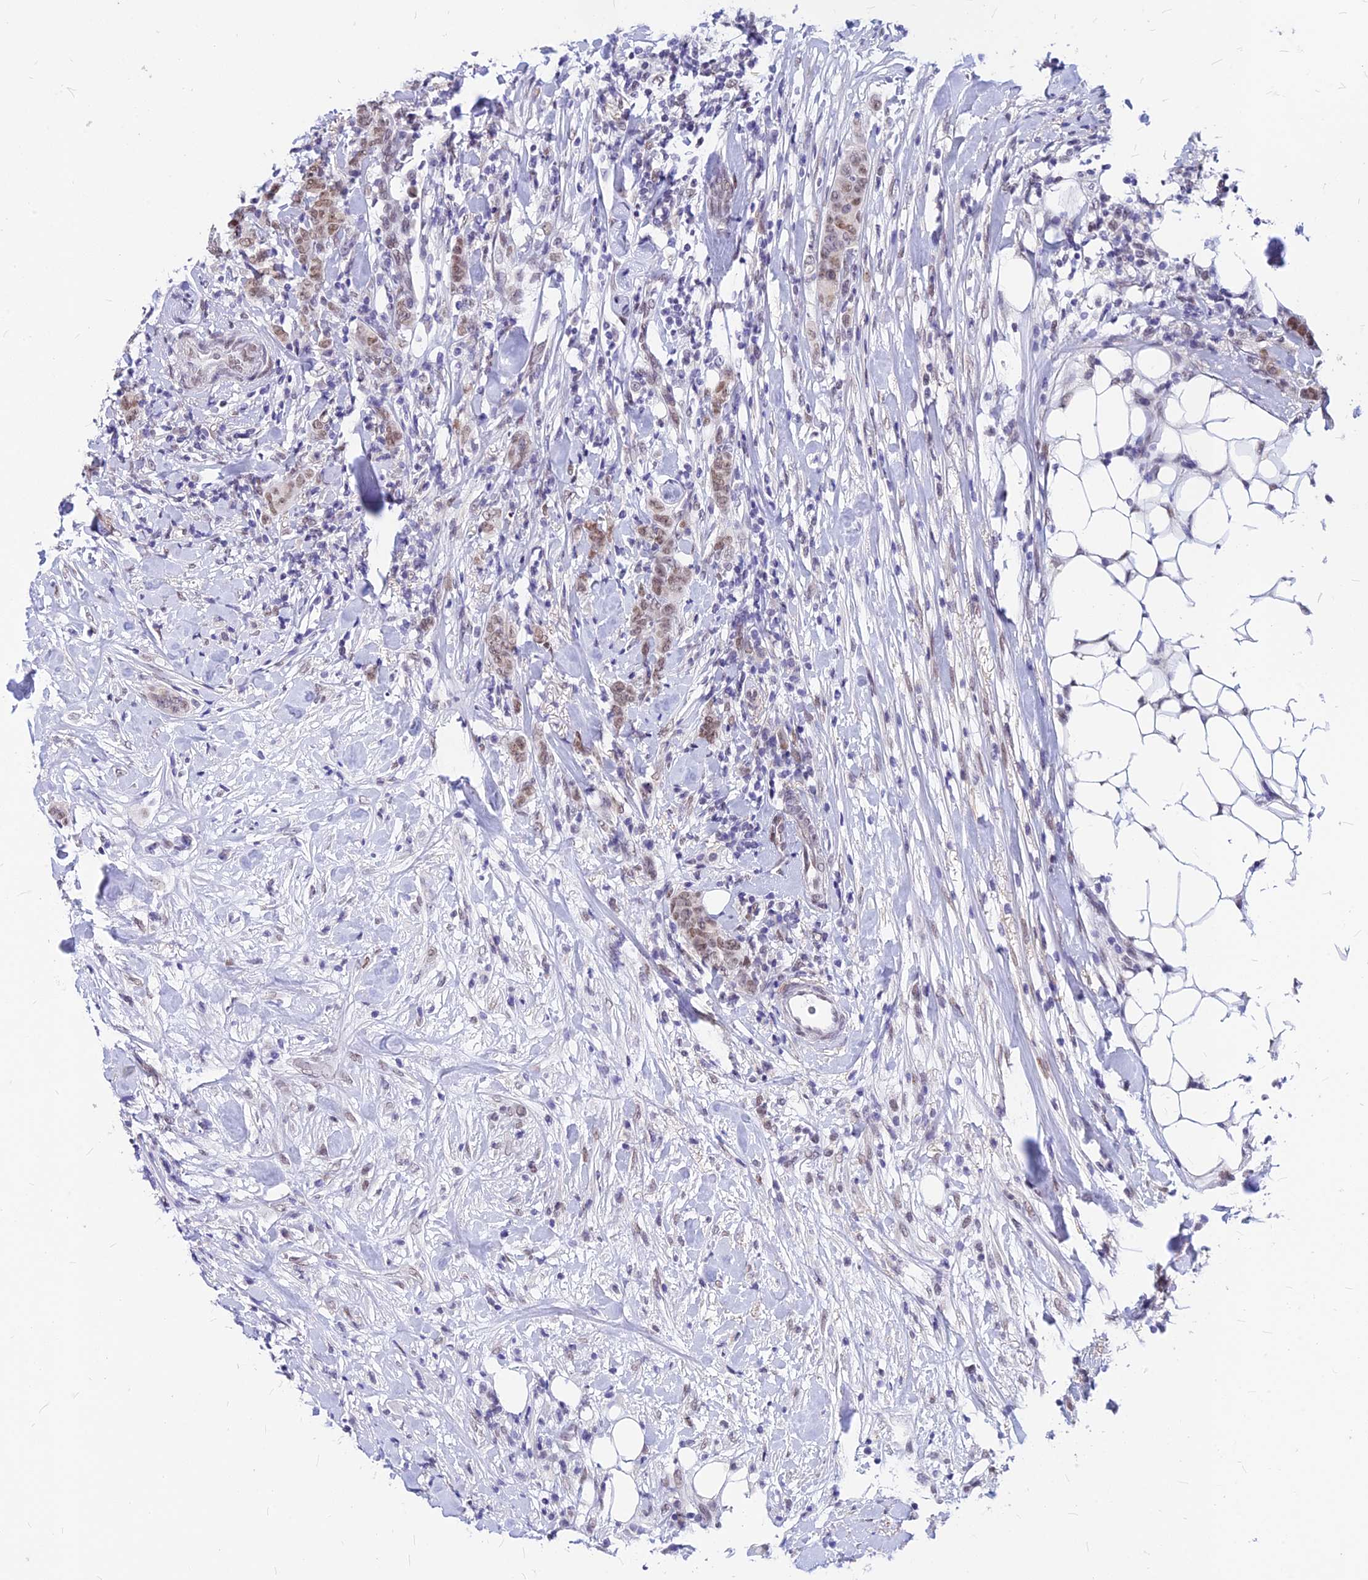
{"staining": {"intensity": "moderate", "quantity": ">75%", "location": "nuclear"}, "tissue": "breast cancer", "cell_type": "Tumor cells", "image_type": "cancer", "snomed": [{"axis": "morphology", "description": "Duct carcinoma"}, {"axis": "topography", "description": "Breast"}], "caption": "IHC staining of breast cancer (invasive ductal carcinoma), which displays medium levels of moderate nuclear positivity in about >75% of tumor cells indicating moderate nuclear protein staining. The staining was performed using DAB (3,3'-diaminobenzidine) (brown) for protein detection and nuclei were counterstained in hematoxylin (blue).", "gene": "KCTD13", "patient": {"sex": "female", "age": 40}}